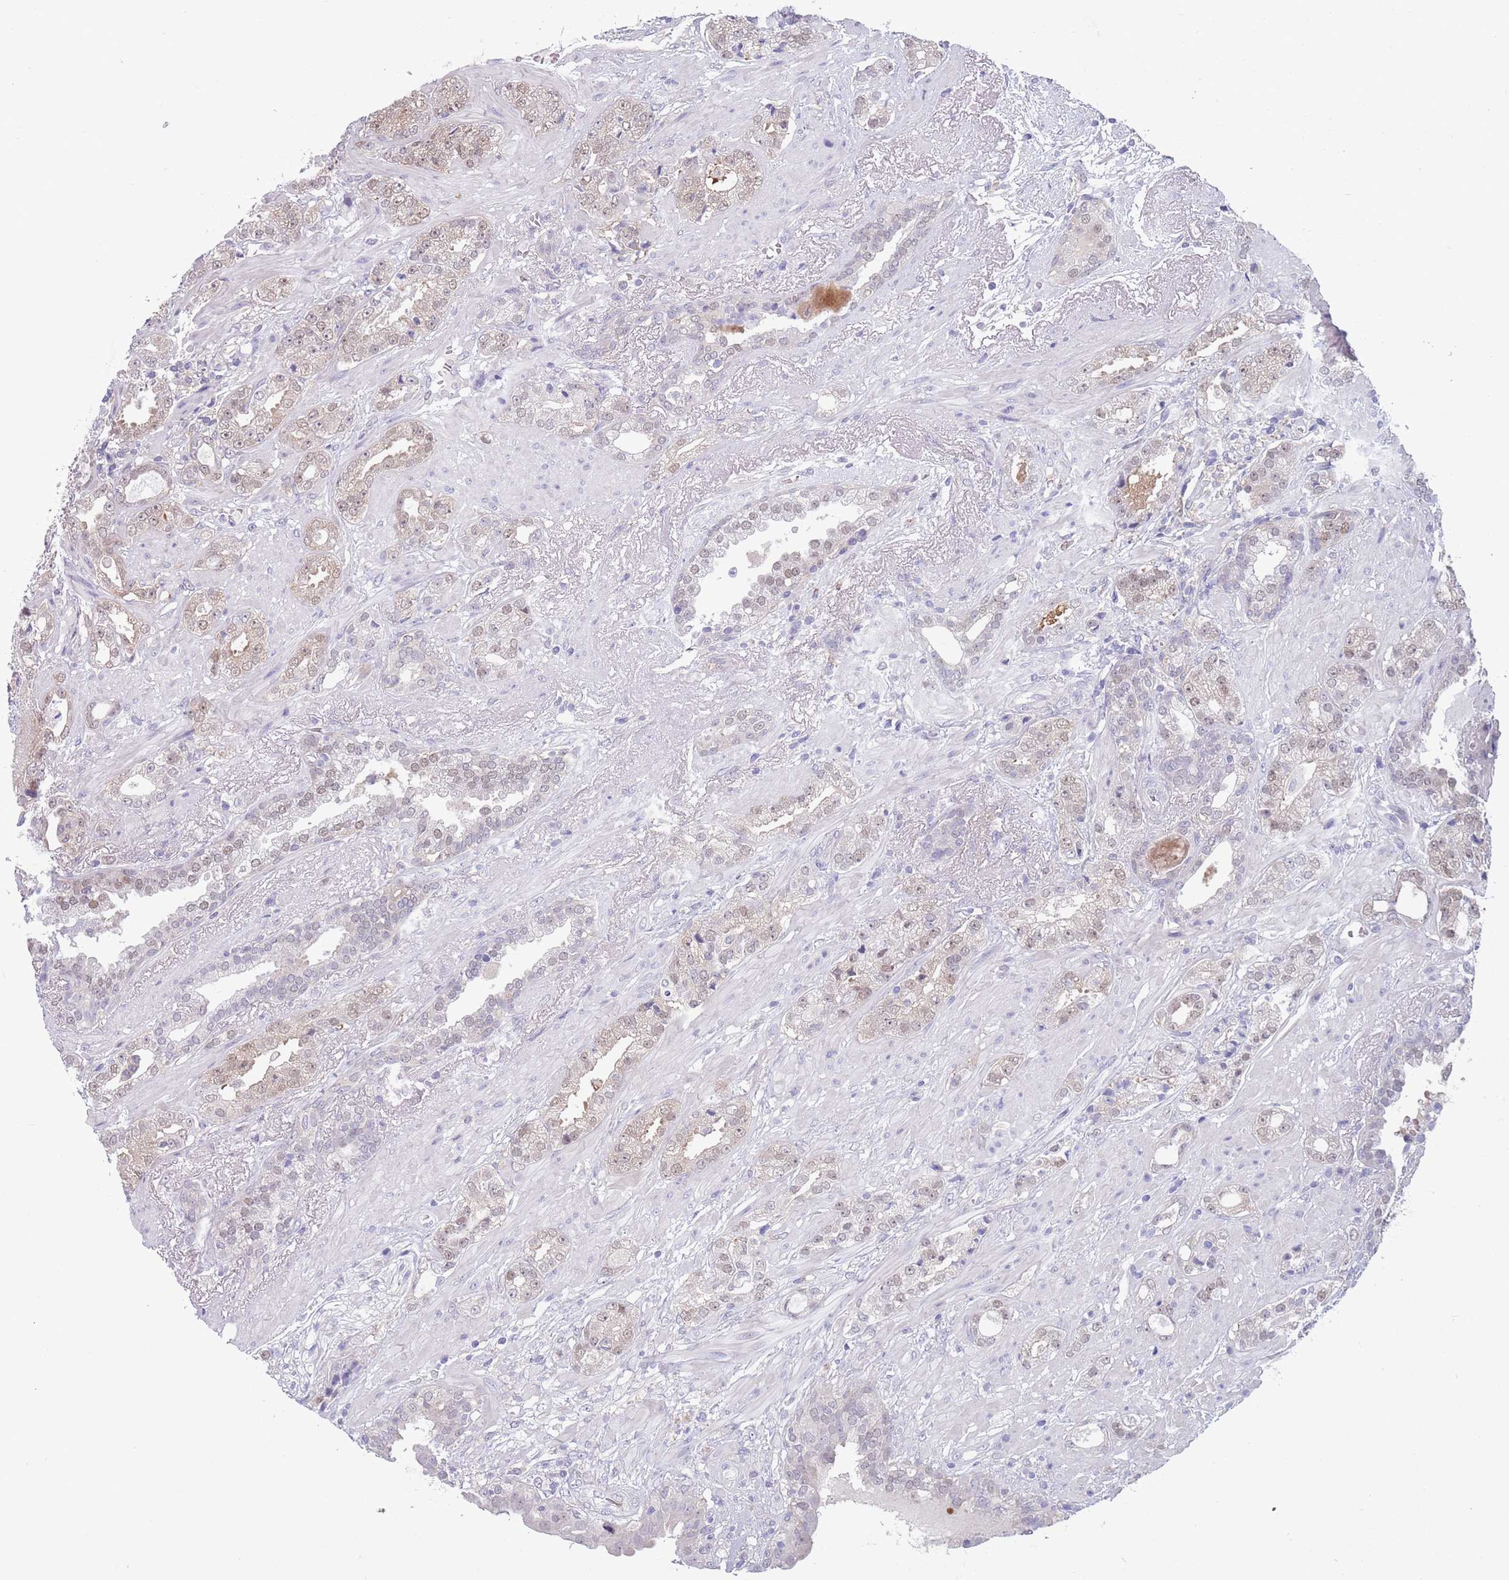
{"staining": {"intensity": "weak", "quantity": "25%-75%", "location": "nuclear"}, "tissue": "prostate cancer", "cell_type": "Tumor cells", "image_type": "cancer", "snomed": [{"axis": "morphology", "description": "Adenocarcinoma, High grade"}, {"axis": "topography", "description": "Prostate"}], "caption": "The immunohistochemical stain labels weak nuclear staining in tumor cells of high-grade adenocarcinoma (prostate) tissue.", "gene": "CLNS1A", "patient": {"sex": "male", "age": 71}}